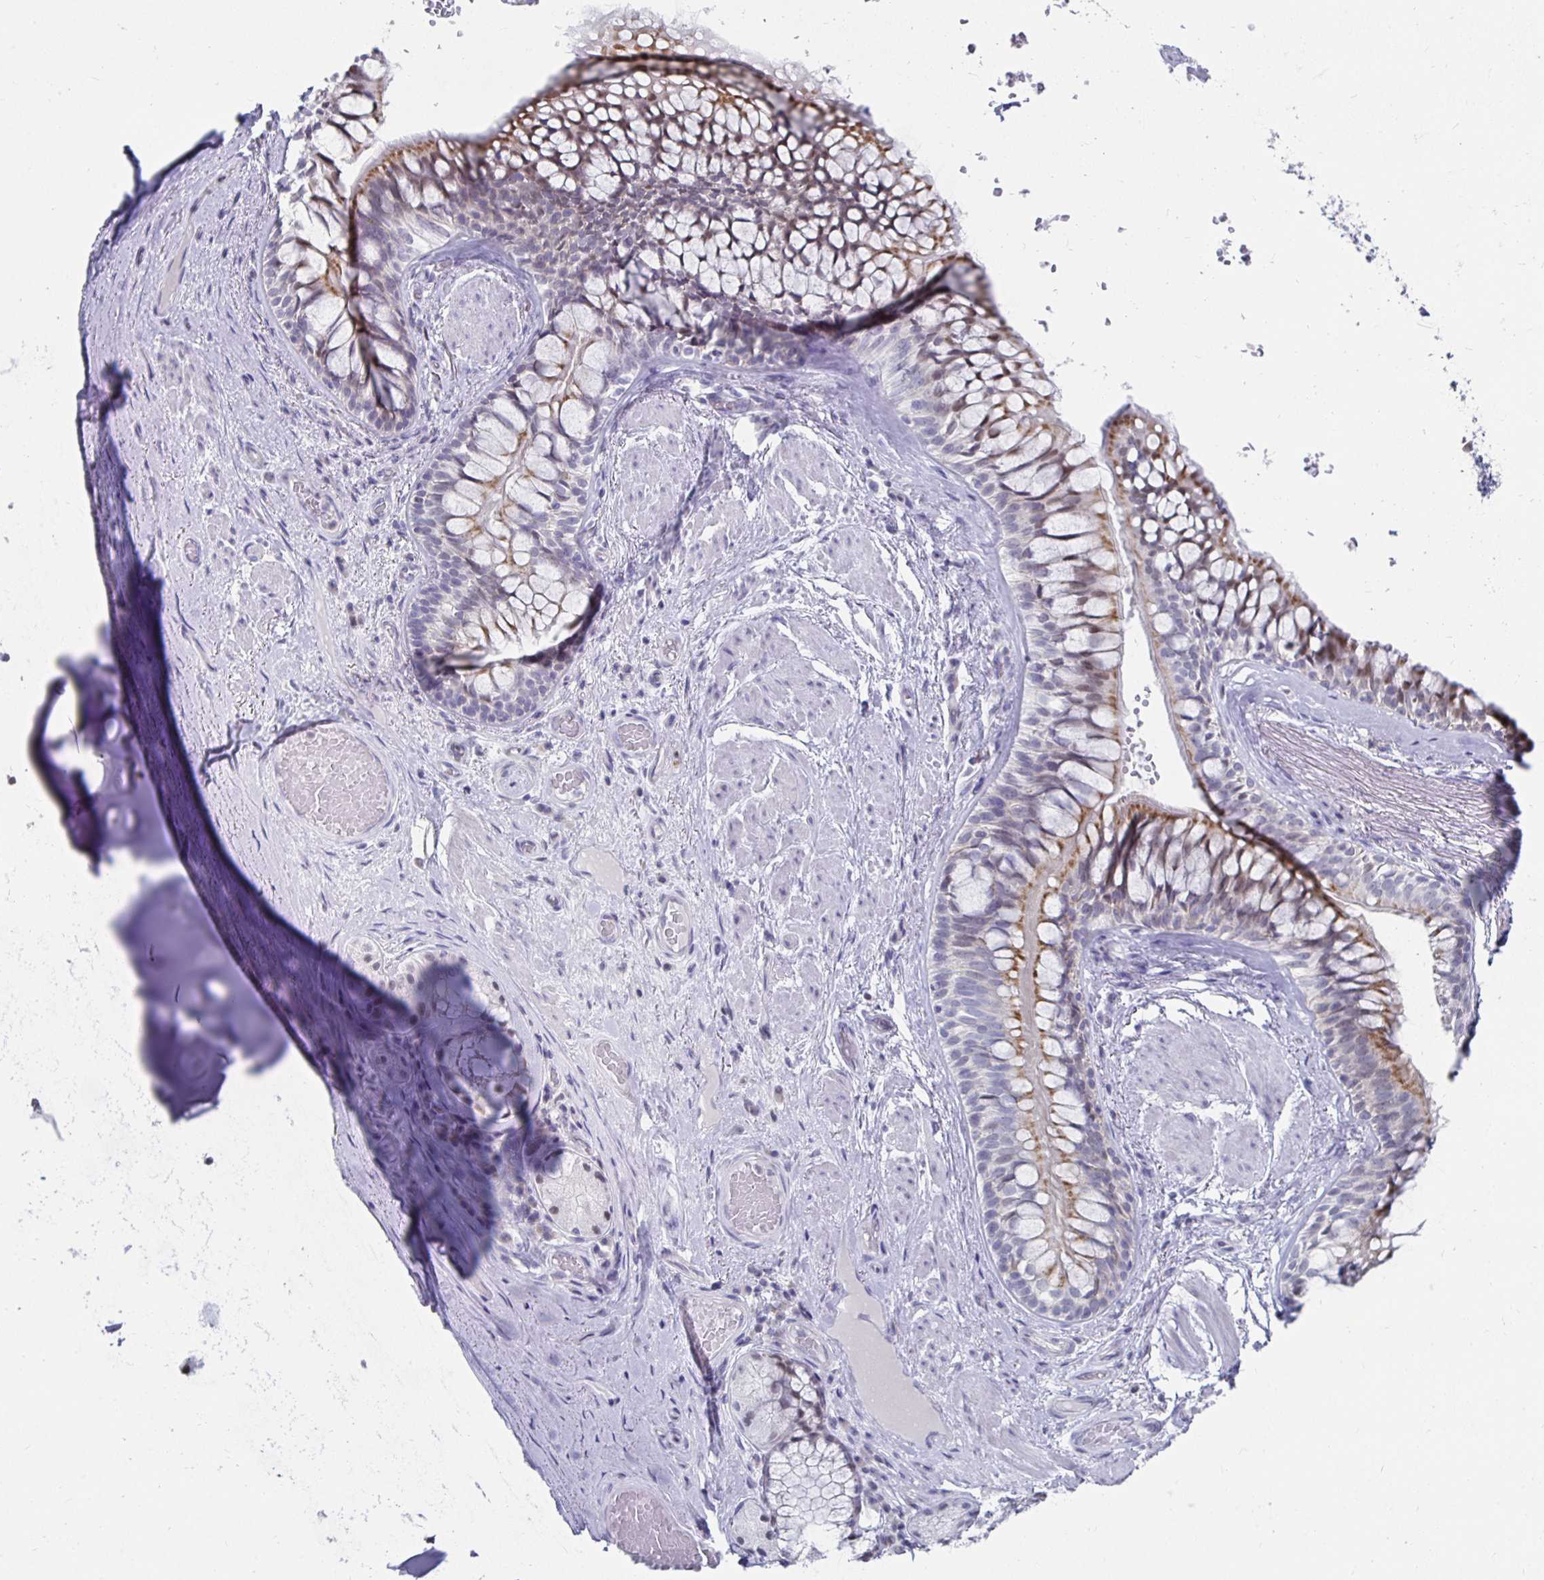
{"staining": {"intensity": "negative", "quantity": "none", "location": "none"}, "tissue": "adipose tissue", "cell_type": "Adipocytes", "image_type": "normal", "snomed": [{"axis": "morphology", "description": "Normal tissue, NOS"}, {"axis": "topography", "description": "Cartilage tissue"}, {"axis": "topography", "description": "Bronchus"}], "caption": "Adipose tissue stained for a protein using immunohistochemistry (IHC) reveals no staining adipocytes.", "gene": "NOCT", "patient": {"sex": "male", "age": 64}}